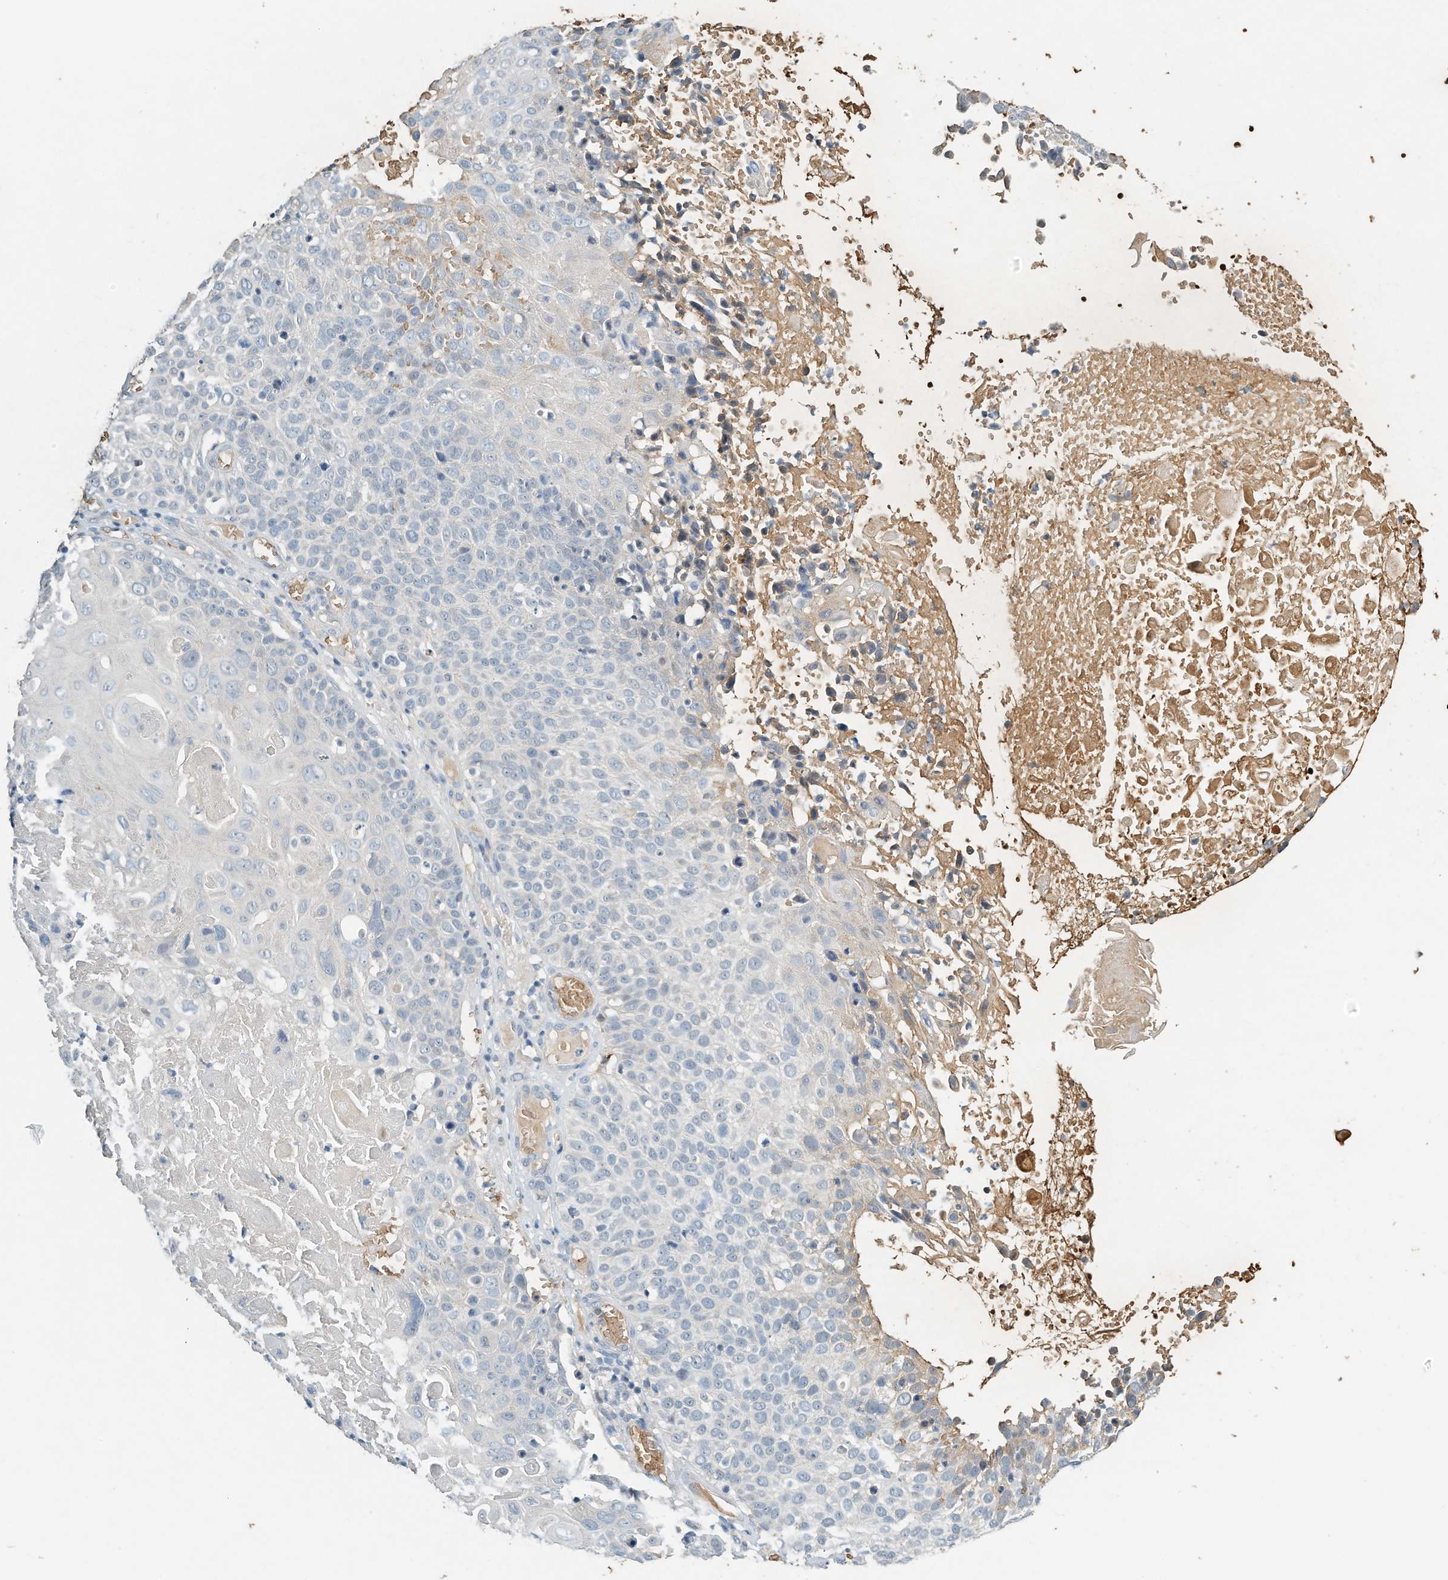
{"staining": {"intensity": "negative", "quantity": "none", "location": "none"}, "tissue": "cervical cancer", "cell_type": "Tumor cells", "image_type": "cancer", "snomed": [{"axis": "morphology", "description": "Squamous cell carcinoma, NOS"}, {"axis": "topography", "description": "Cervix"}], "caption": "DAB (3,3'-diaminobenzidine) immunohistochemical staining of squamous cell carcinoma (cervical) displays no significant staining in tumor cells.", "gene": "RCAN3", "patient": {"sex": "female", "age": 74}}